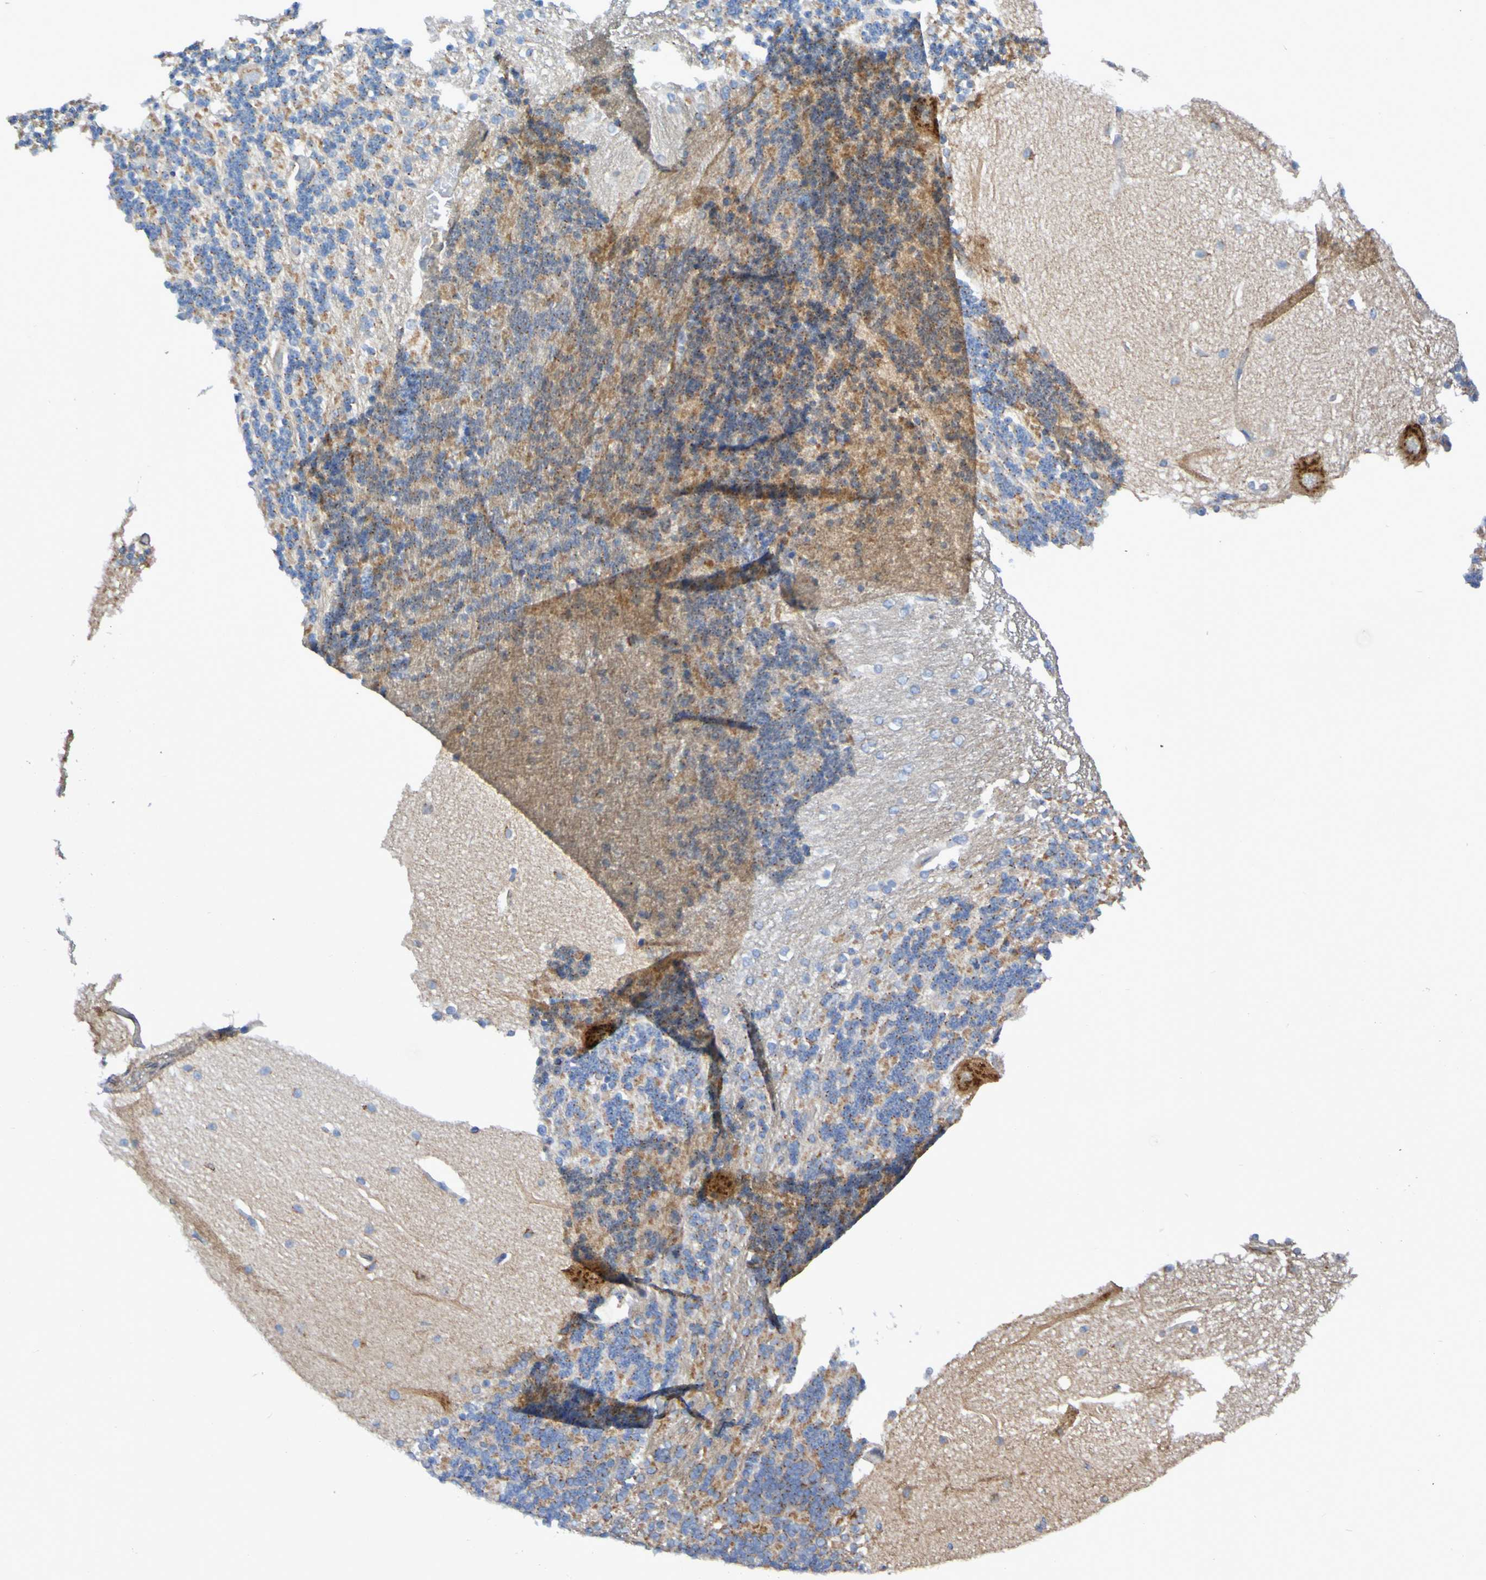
{"staining": {"intensity": "moderate", "quantity": ">75%", "location": "cytoplasmic/membranous"}, "tissue": "cerebellum", "cell_type": "Cells in granular layer", "image_type": "normal", "snomed": [{"axis": "morphology", "description": "Normal tissue, NOS"}, {"axis": "topography", "description": "Cerebellum"}], "caption": "This image displays IHC staining of benign cerebellum, with medium moderate cytoplasmic/membranous positivity in about >75% of cells in granular layer.", "gene": "LMBRD2", "patient": {"sex": "female", "age": 54}}